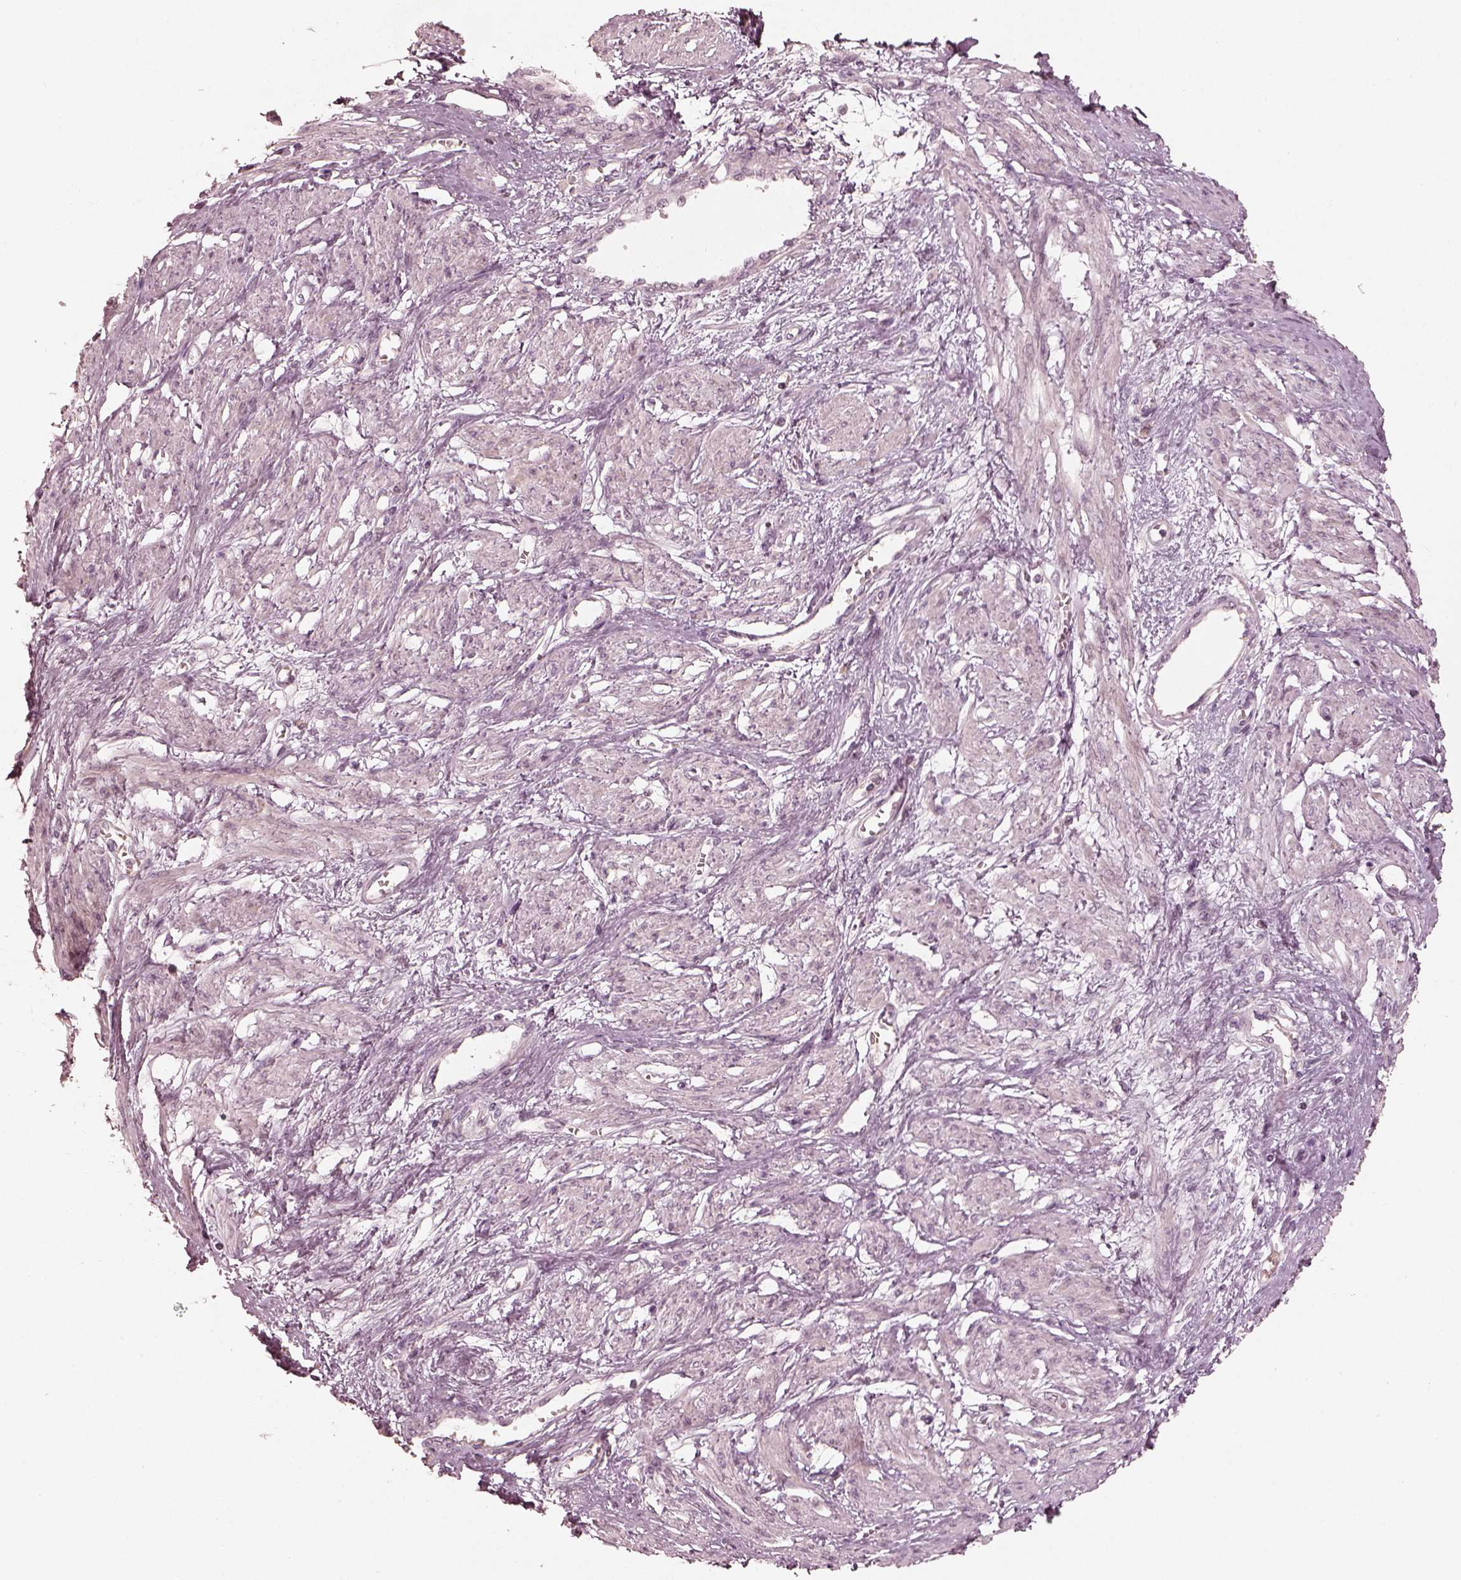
{"staining": {"intensity": "weak", "quantity": "<25%", "location": "cytoplasmic/membranous"}, "tissue": "smooth muscle", "cell_type": "Smooth muscle cells", "image_type": "normal", "snomed": [{"axis": "morphology", "description": "Normal tissue, NOS"}, {"axis": "topography", "description": "Smooth muscle"}, {"axis": "topography", "description": "Uterus"}], "caption": "Protein analysis of normal smooth muscle demonstrates no significant staining in smooth muscle cells.", "gene": "MADCAM1", "patient": {"sex": "female", "age": 39}}